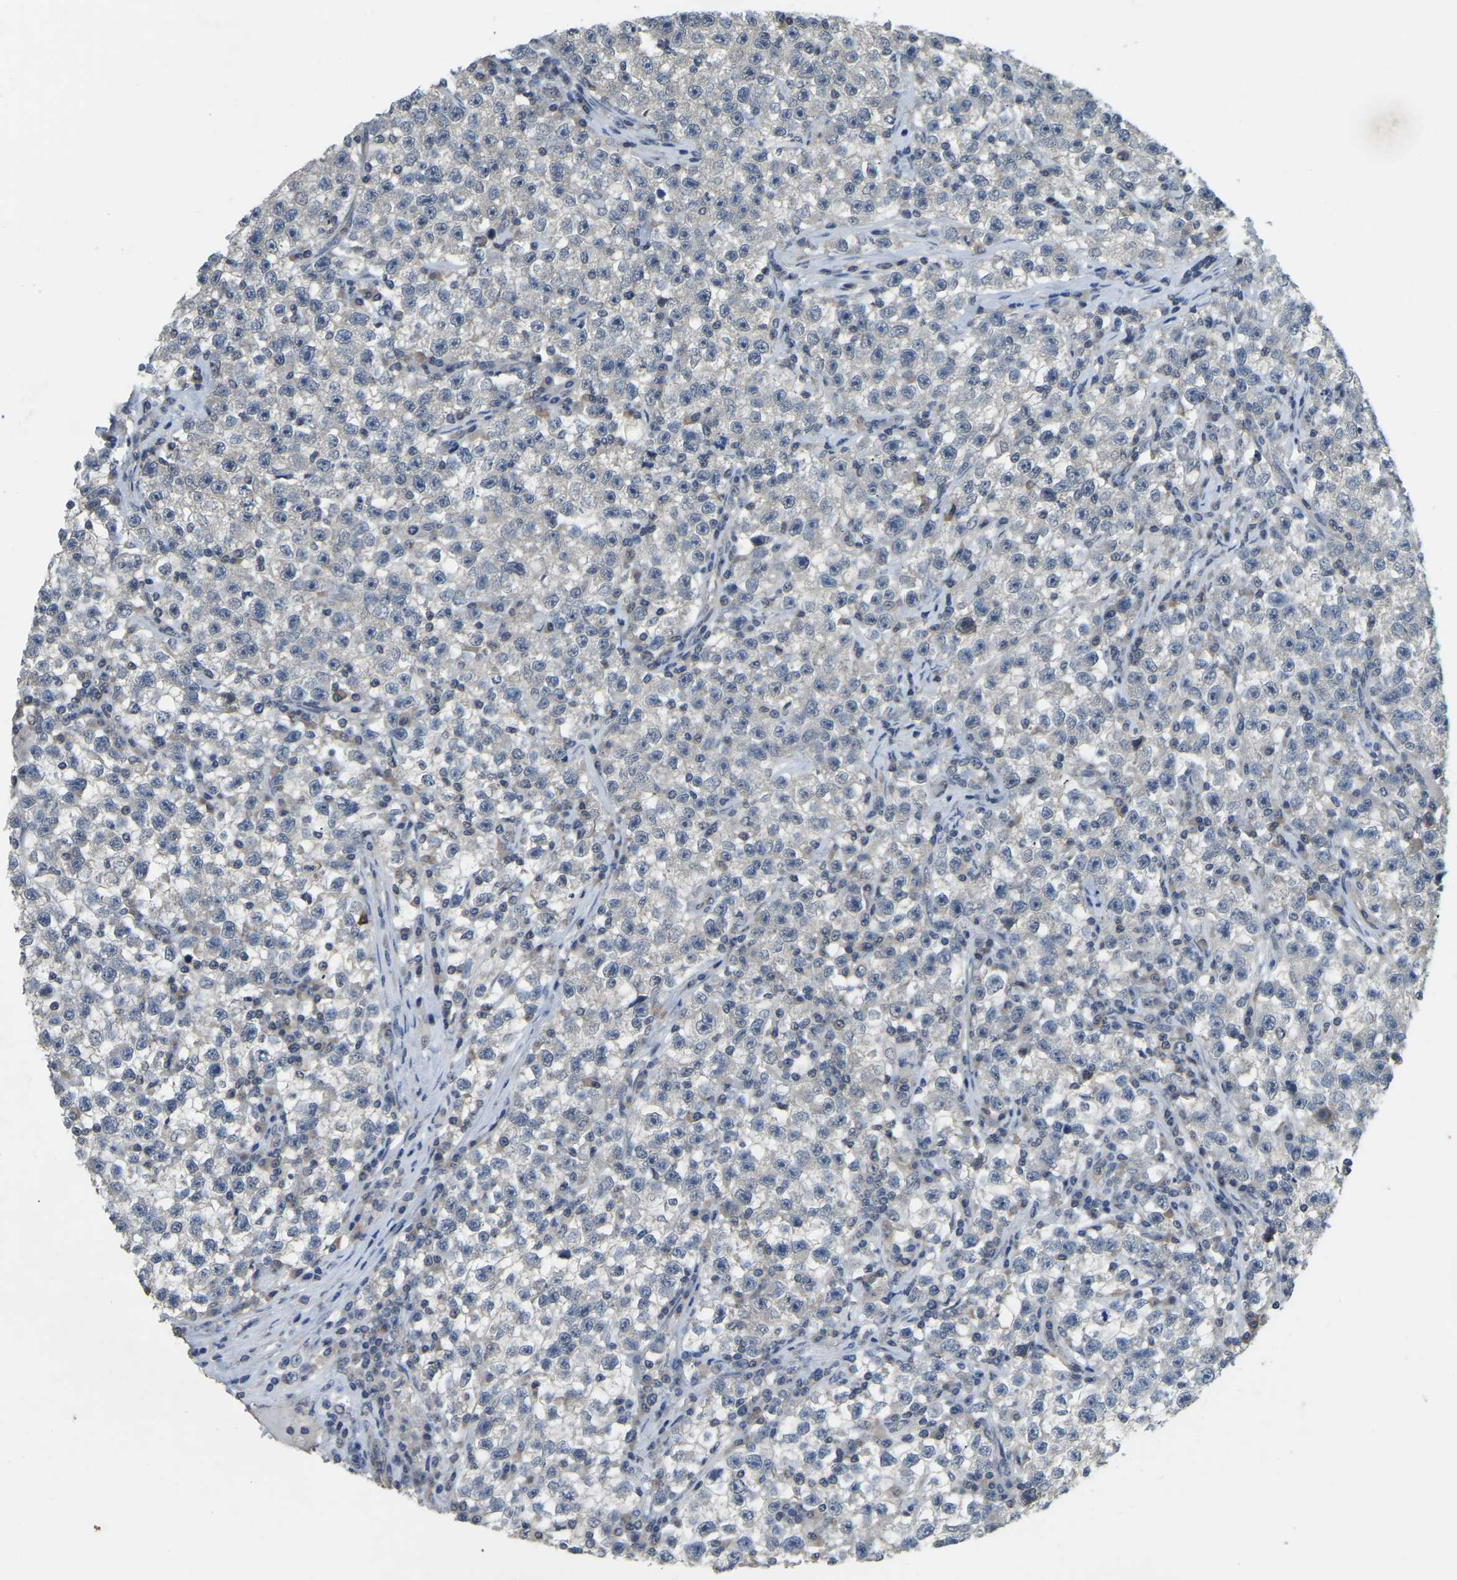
{"staining": {"intensity": "negative", "quantity": "none", "location": "none"}, "tissue": "testis cancer", "cell_type": "Tumor cells", "image_type": "cancer", "snomed": [{"axis": "morphology", "description": "Seminoma, NOS"}, {"axis": "topography", "description": "Testis"}], "caption": "DAB (3,3'-diaminobenzidine) immunohistochemical staining of human testis cancer (seminoma) displays no significant expression in tumor cells. (DAB immunohistochemistry with hematoxylin counter stain).", "gene": "AHNAK", "patient": {"sex": "male", "age": 22}}